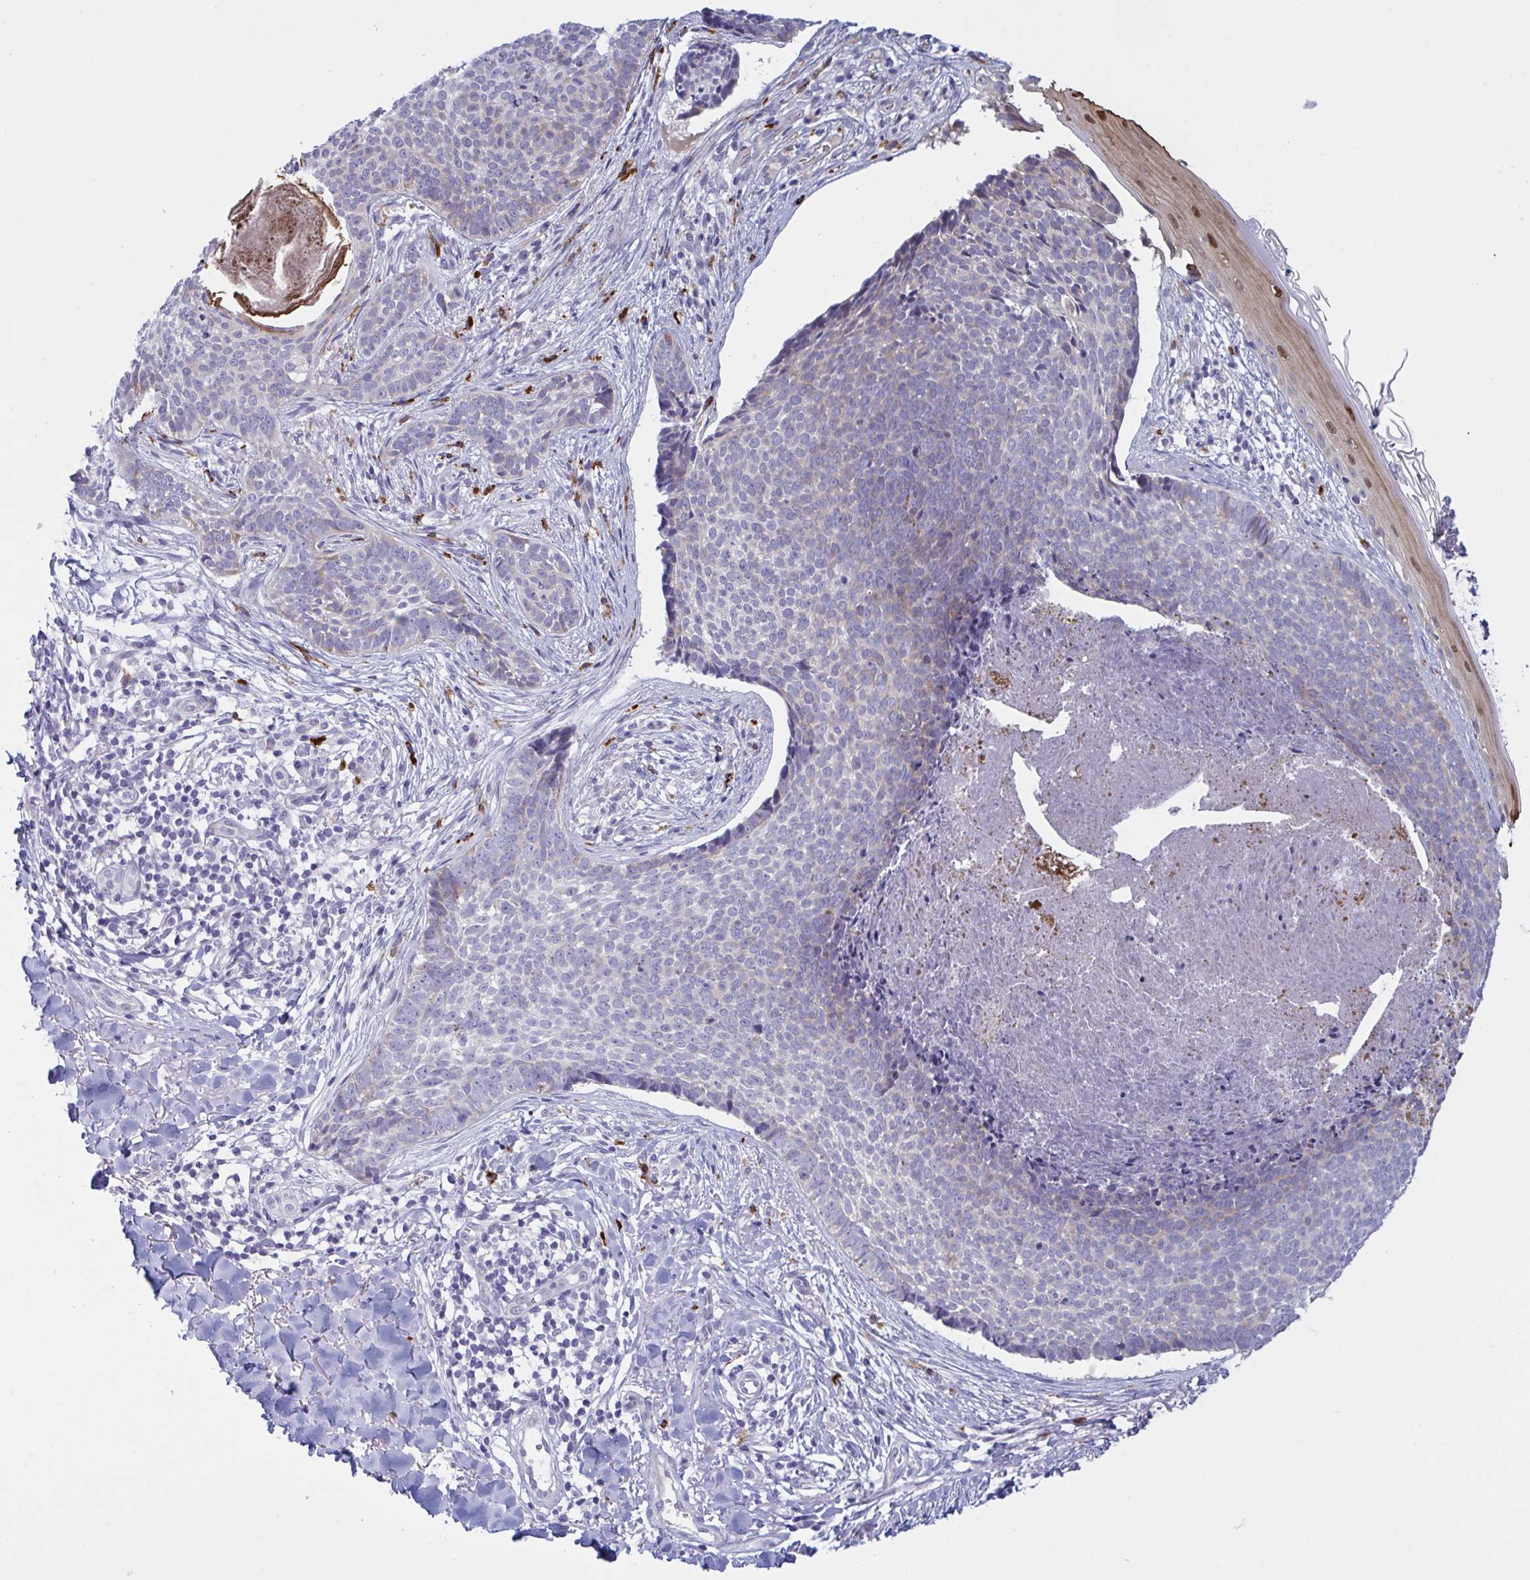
{"staining": {"intensity": "weak", "quantity": "<25%", "location": "cytoplasmic/membranous"}, "tissue": "skin cancer", "cell_type": "Tumor cells", "image_type": "cancer", "snomed": [{"axis": "morphology", "description": "Basal cell carcinoma"}, {"axis": "topography", "description": "Skin"}, {"axis": "topography", "description": "Skin of back"}], "caption": "IHC of human skin cancer (basal cell carcinoma) exhibits no expression in tumor cells.", "gene": "ZNF684", "patient": {"sex": "male", "age": 81}}